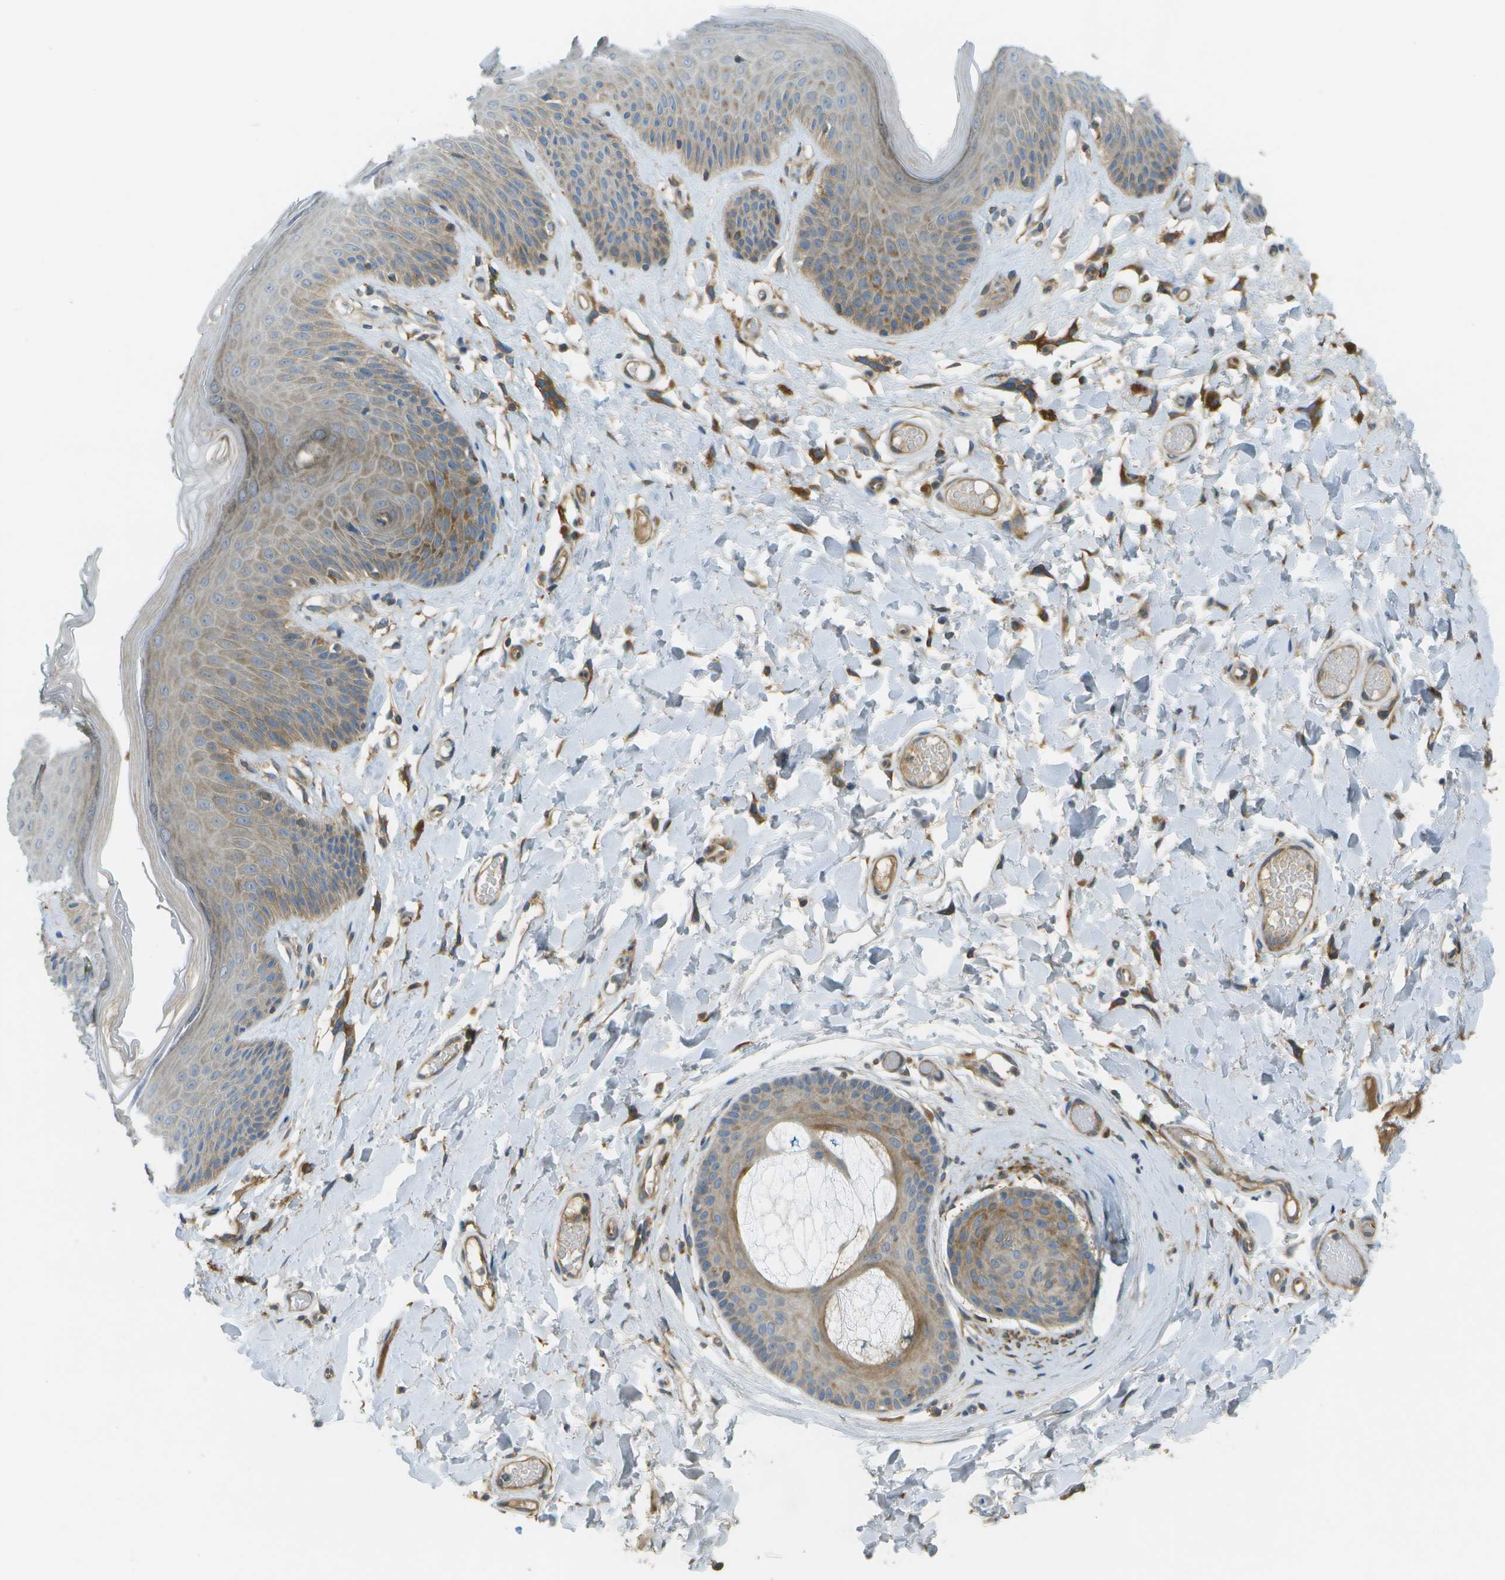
{"staining": {"intensity": "moderate", "quantity": "<25%", "location": "cytoplasmic/membranous"}, "tissue": "skin", "cell_type": "Epidermal cells", "image_type": "normal", "snomed": [{"axis": "morphology", "description": "Normal tissue, NOS"}, {"axis": "topography", "description": "Vulva"}], "caption": "Immunohistochemical staining of benign human skin shows low levels of moderate cytoplasmic/membranous staining in approximately <25% of epidermal cells.", "gene": "WNK2", "patient": {"sex": "female", "age": 73}}